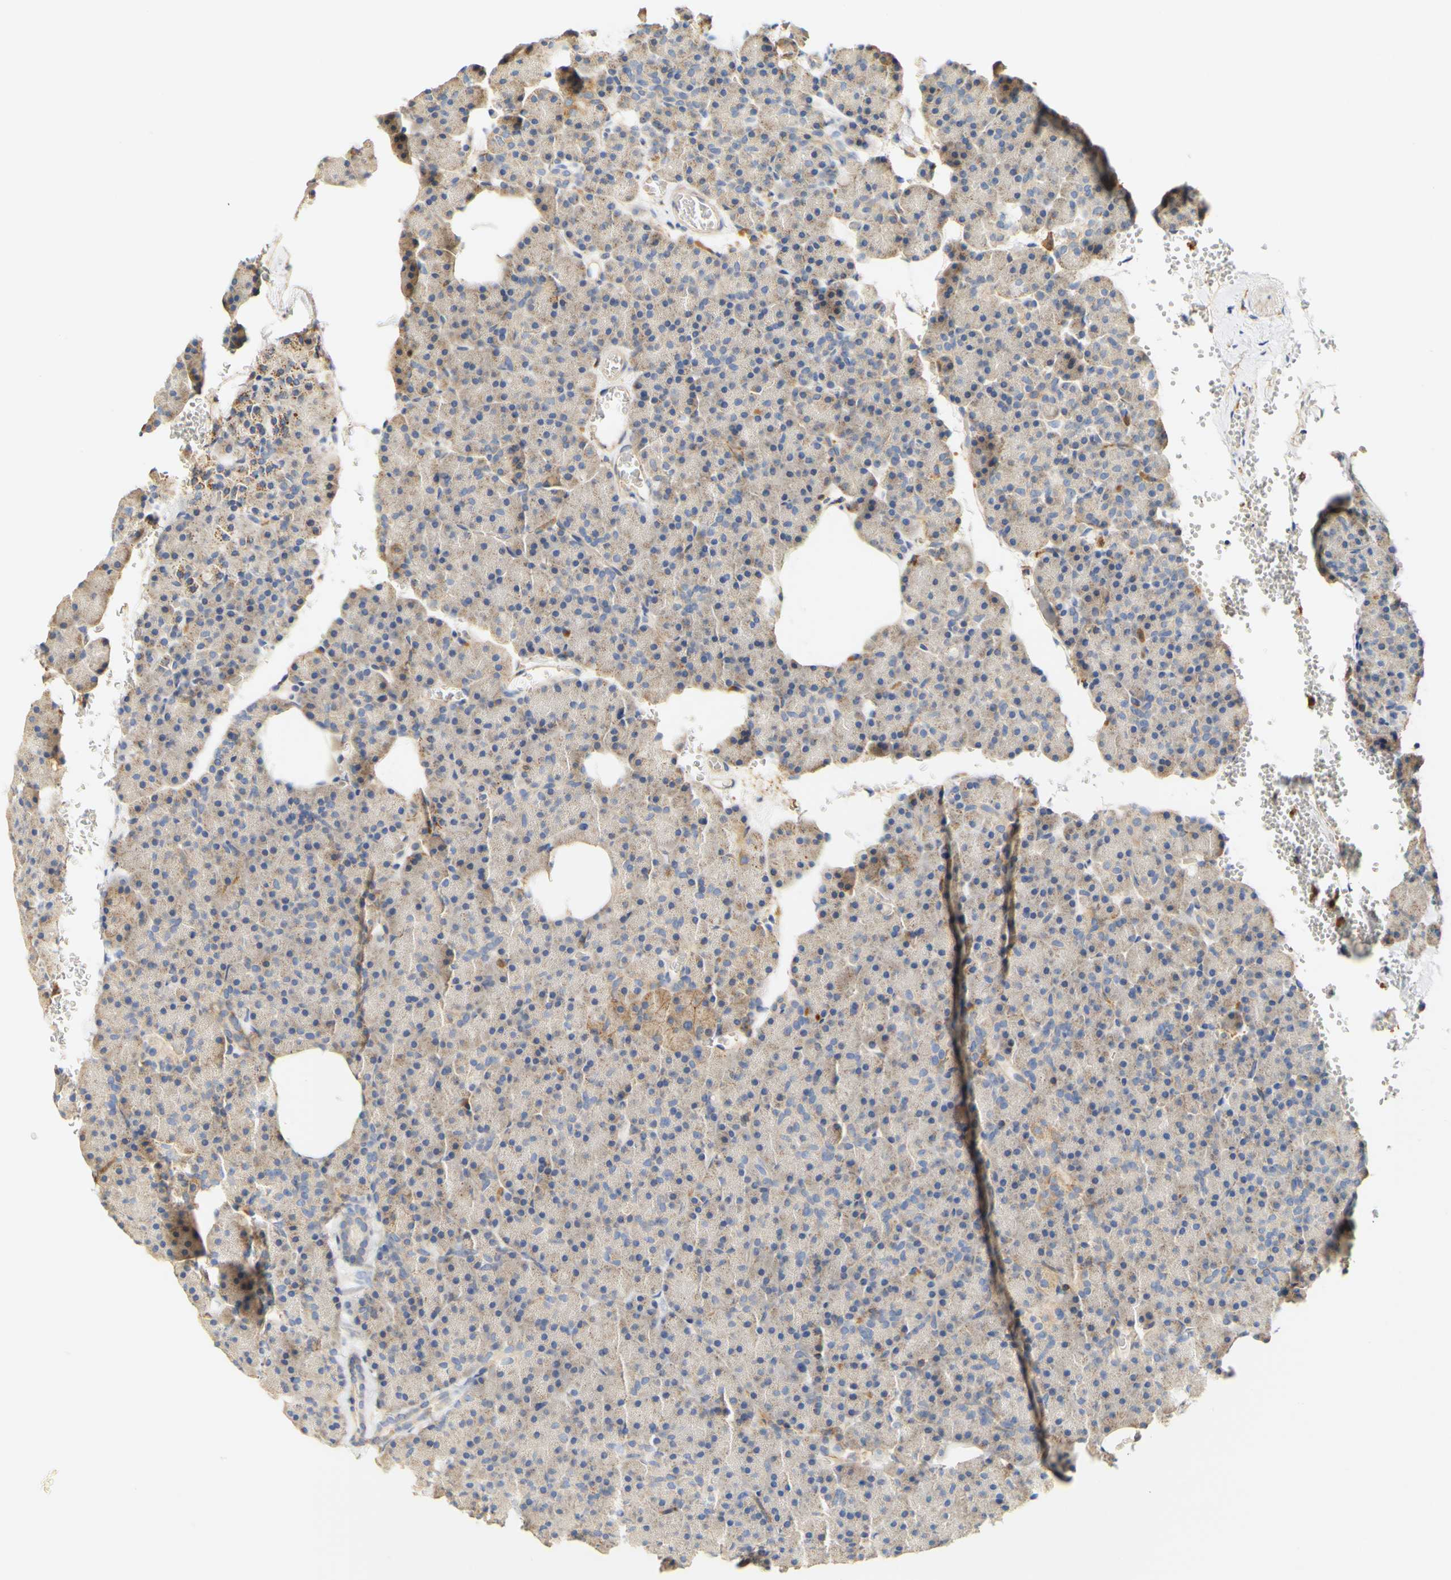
{"staining": {"intensity": "weak", "quantity": ">75%", "location": "cytoplasmic/membranous"}, "tissue": "pancreas", "cell_type": "Exocrine glandular cells", "image_type": "normal", "snomed": [{"axis": "morphology", "description": "Normal tissue, NOS"}, {"axis": "topography", "description": "Pancreas"}], "caption": "Pancreas stained with immunohistochemistry demonstrates weak cytoplasmic/membranous expression in about >75% of exocrine glandular cells. (DAB = brown stain, brightfield microscopy at high magnification).", "gene": "PCDH7", "patient": {"sex": "female", "age": 35}}